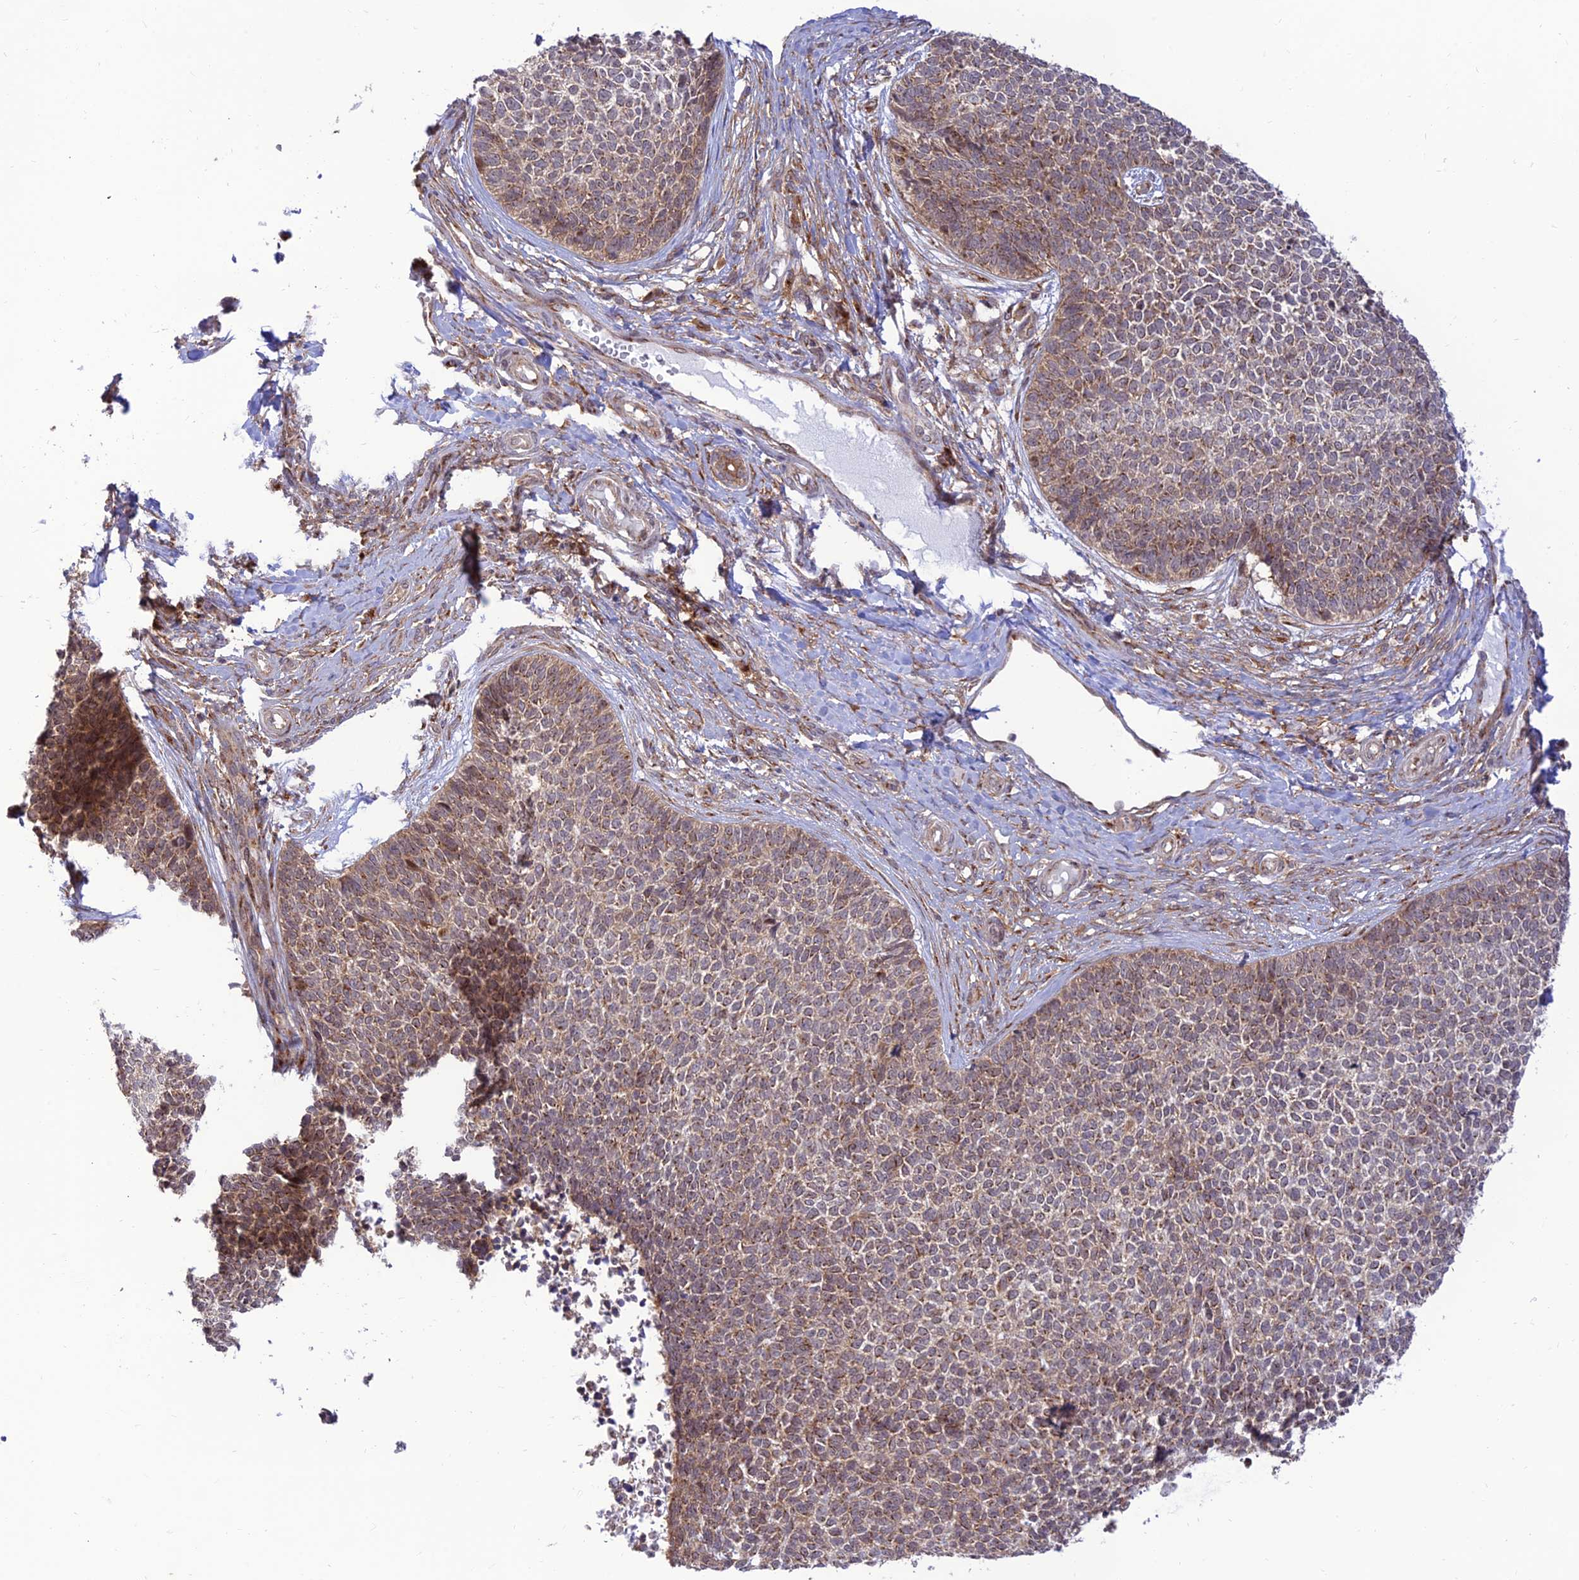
{"staining": {"intensity": "weak", "quantity": ">75%", "location": "cytoplasmic/membranous"}, "tissue": "skin cancer", "cell_type": "Tumor cells", "image_type": "cancer", "snomed": [{"axis": "morphology", "description": "Basal cell carcinoma"}, {"axis": "topography", "description": "Skin"}], "caption": "Human basal cell carcinoma (skin) stained for a protein (brown) displays weak cytoplasmic/membranous positive expression in about >75% of tumor cells.", "gene": "GOLGA3", "patient": {"sex": "female", "age": 84}}